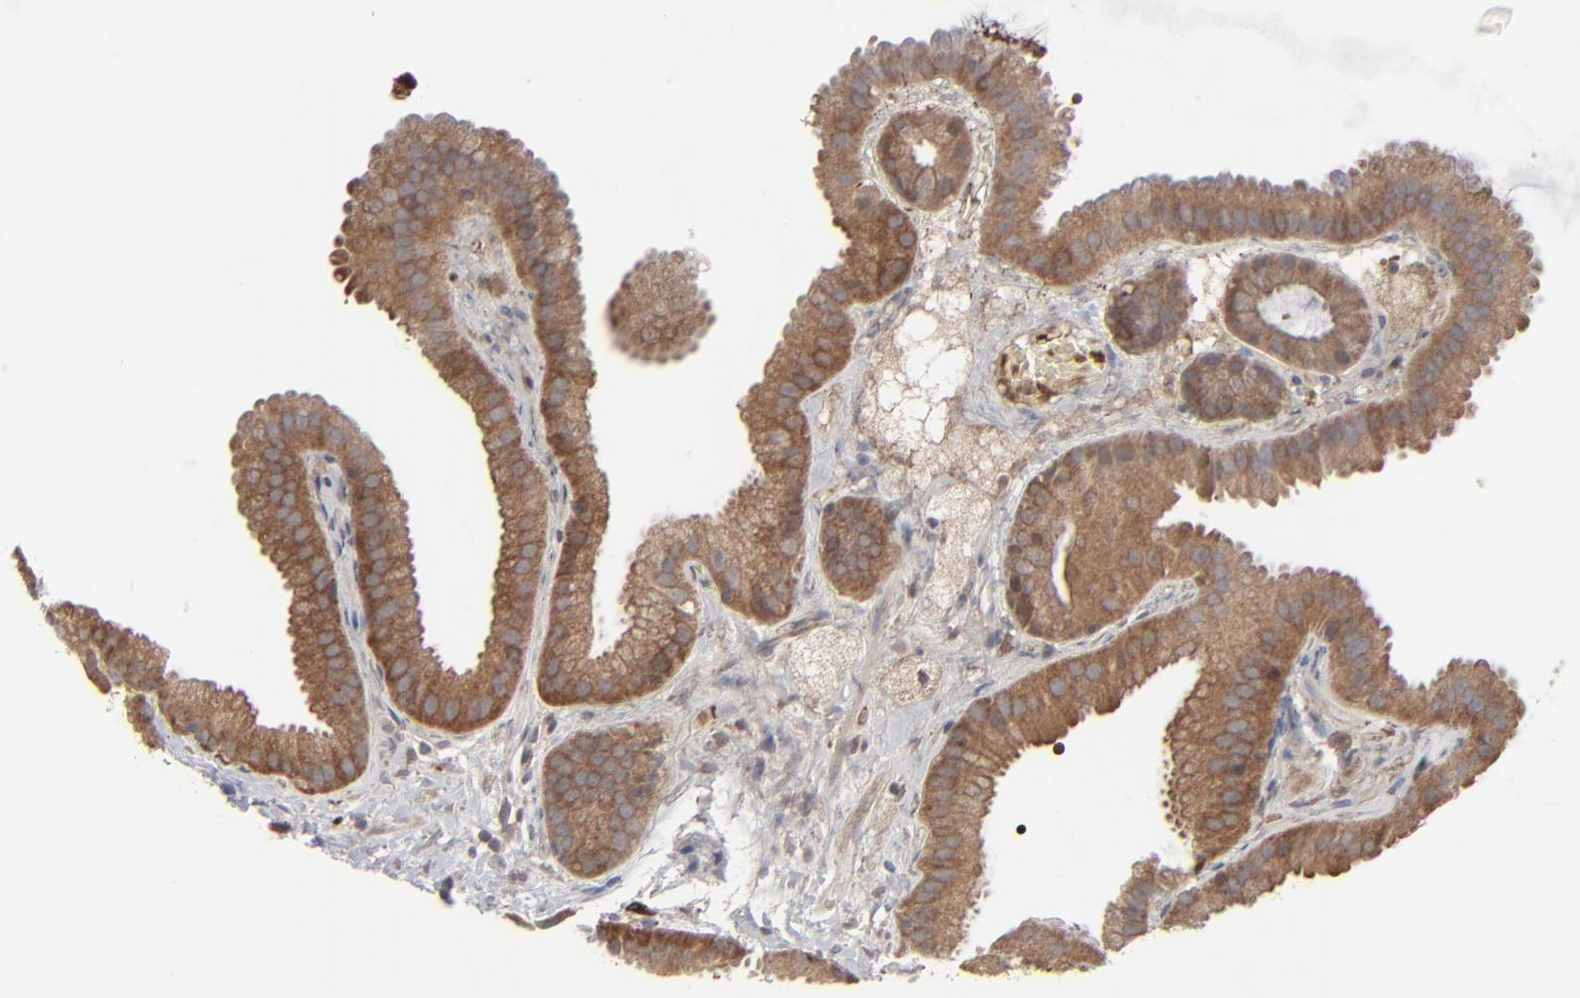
{"staining": {"intensity": "strong", "quantity": ">75%", "location": "cytoplasmic/membranous"}, "tissue": "gallbladder", "cell_type": "Glandular cells", "image_type": "normal", "snomed": [{"axis": "morphology", "description": "Normal tissue, NOS"}, {"axis": "topography", "description": "Gallbladder"}], "caption": "Normal gallbladder reveals strong cytoplasmic/membranous expression in about >75% of glandular cells.", "gene": "NME1", "patient": {"sex": "female", "age": 63}}